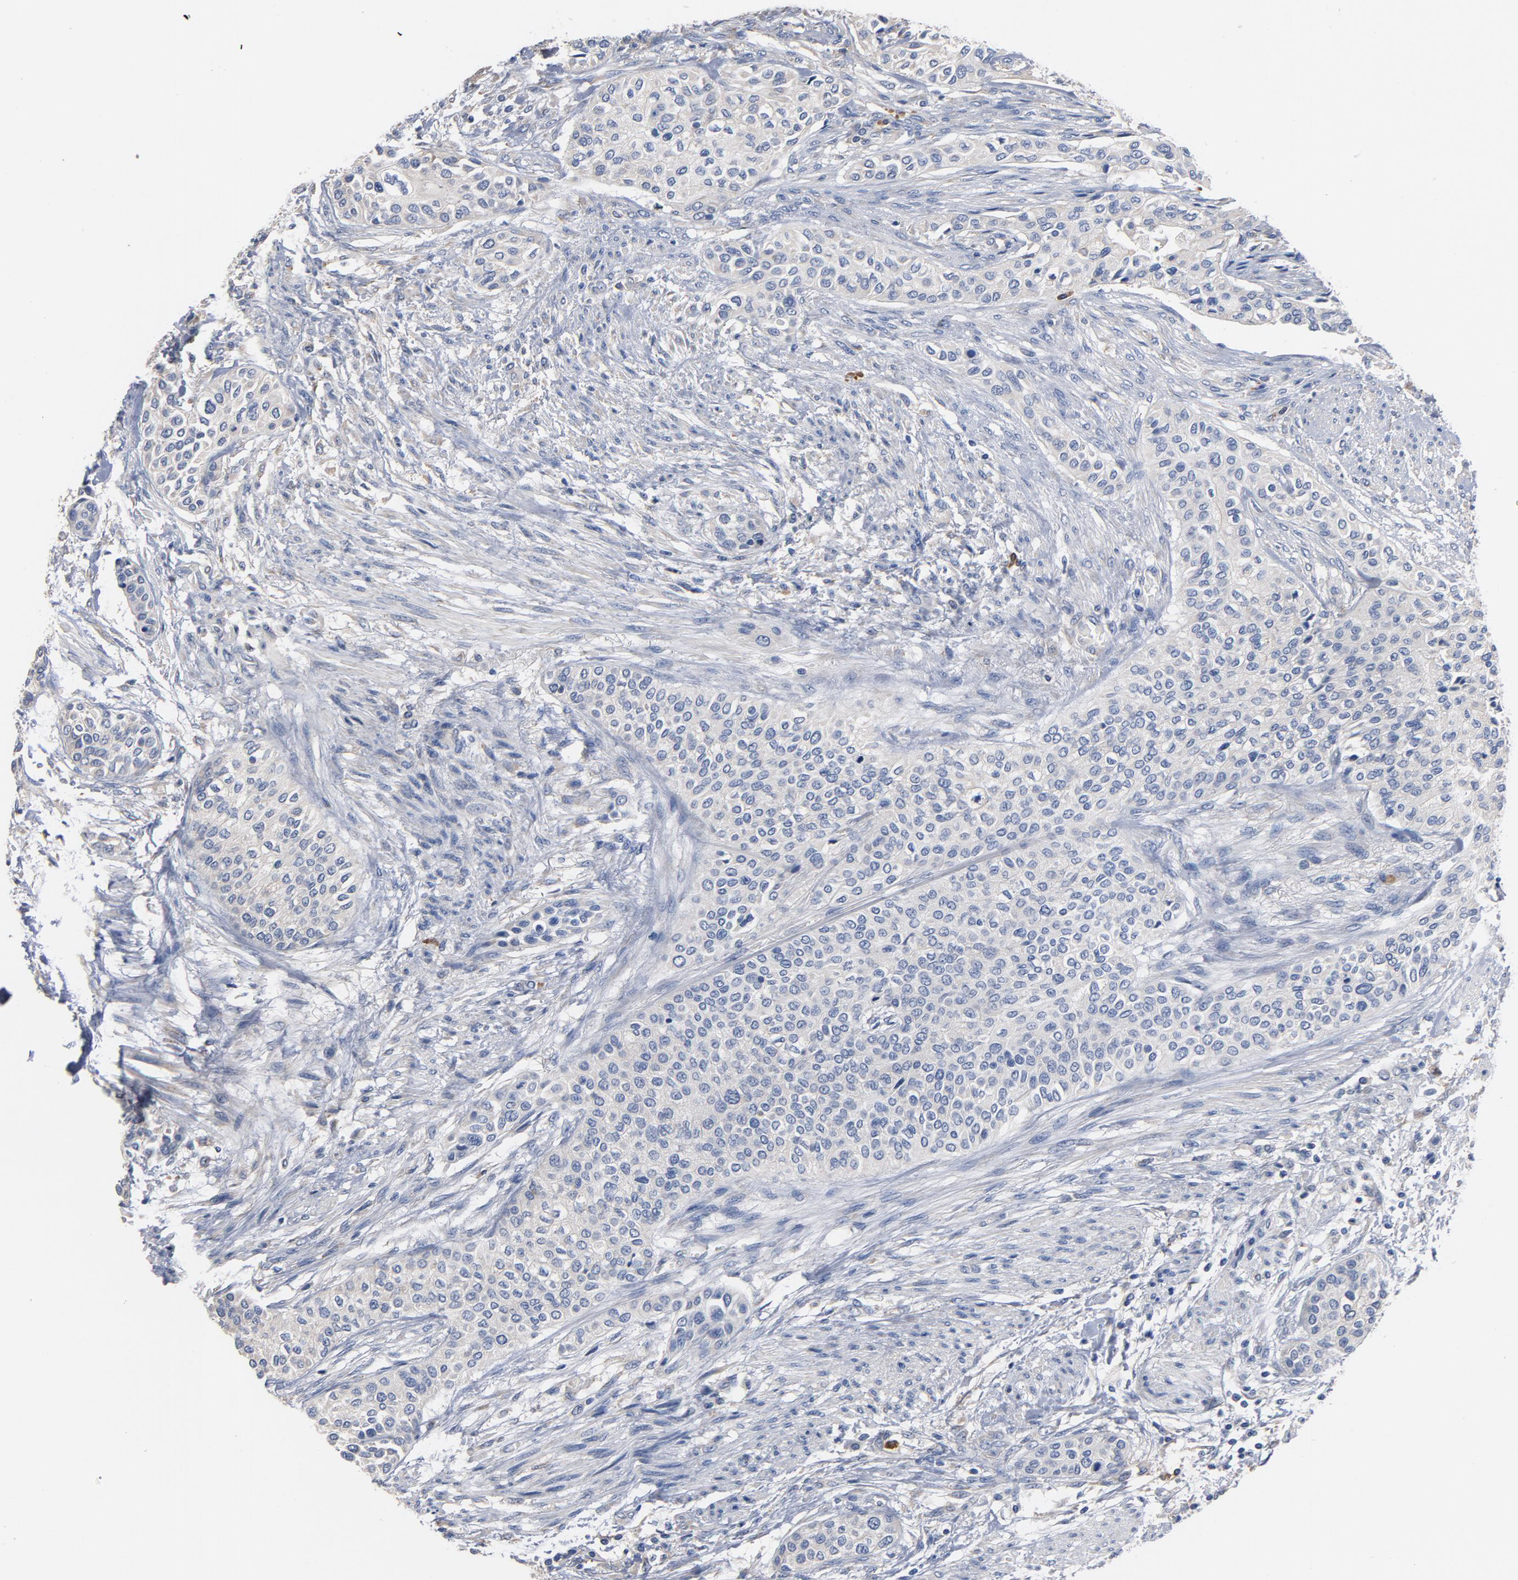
{"staining": {"intensity": "negative", "quantity": "none", "location": "none"}, "tissue": "urothelial cancer", "cell_type": "Tumor cells", "image_type": "cancer", "snomed": [{"axis": "morphology", "description": "Urothelial carcinoma, High grade"}, {"axis": "topography", "description": "Urinary bladder"}], "caption": "Tumor cells are negative for protein expression in human urothelial cancer.", "gene": "TLR4", "patient": {"sex": "male", "age": 74}}